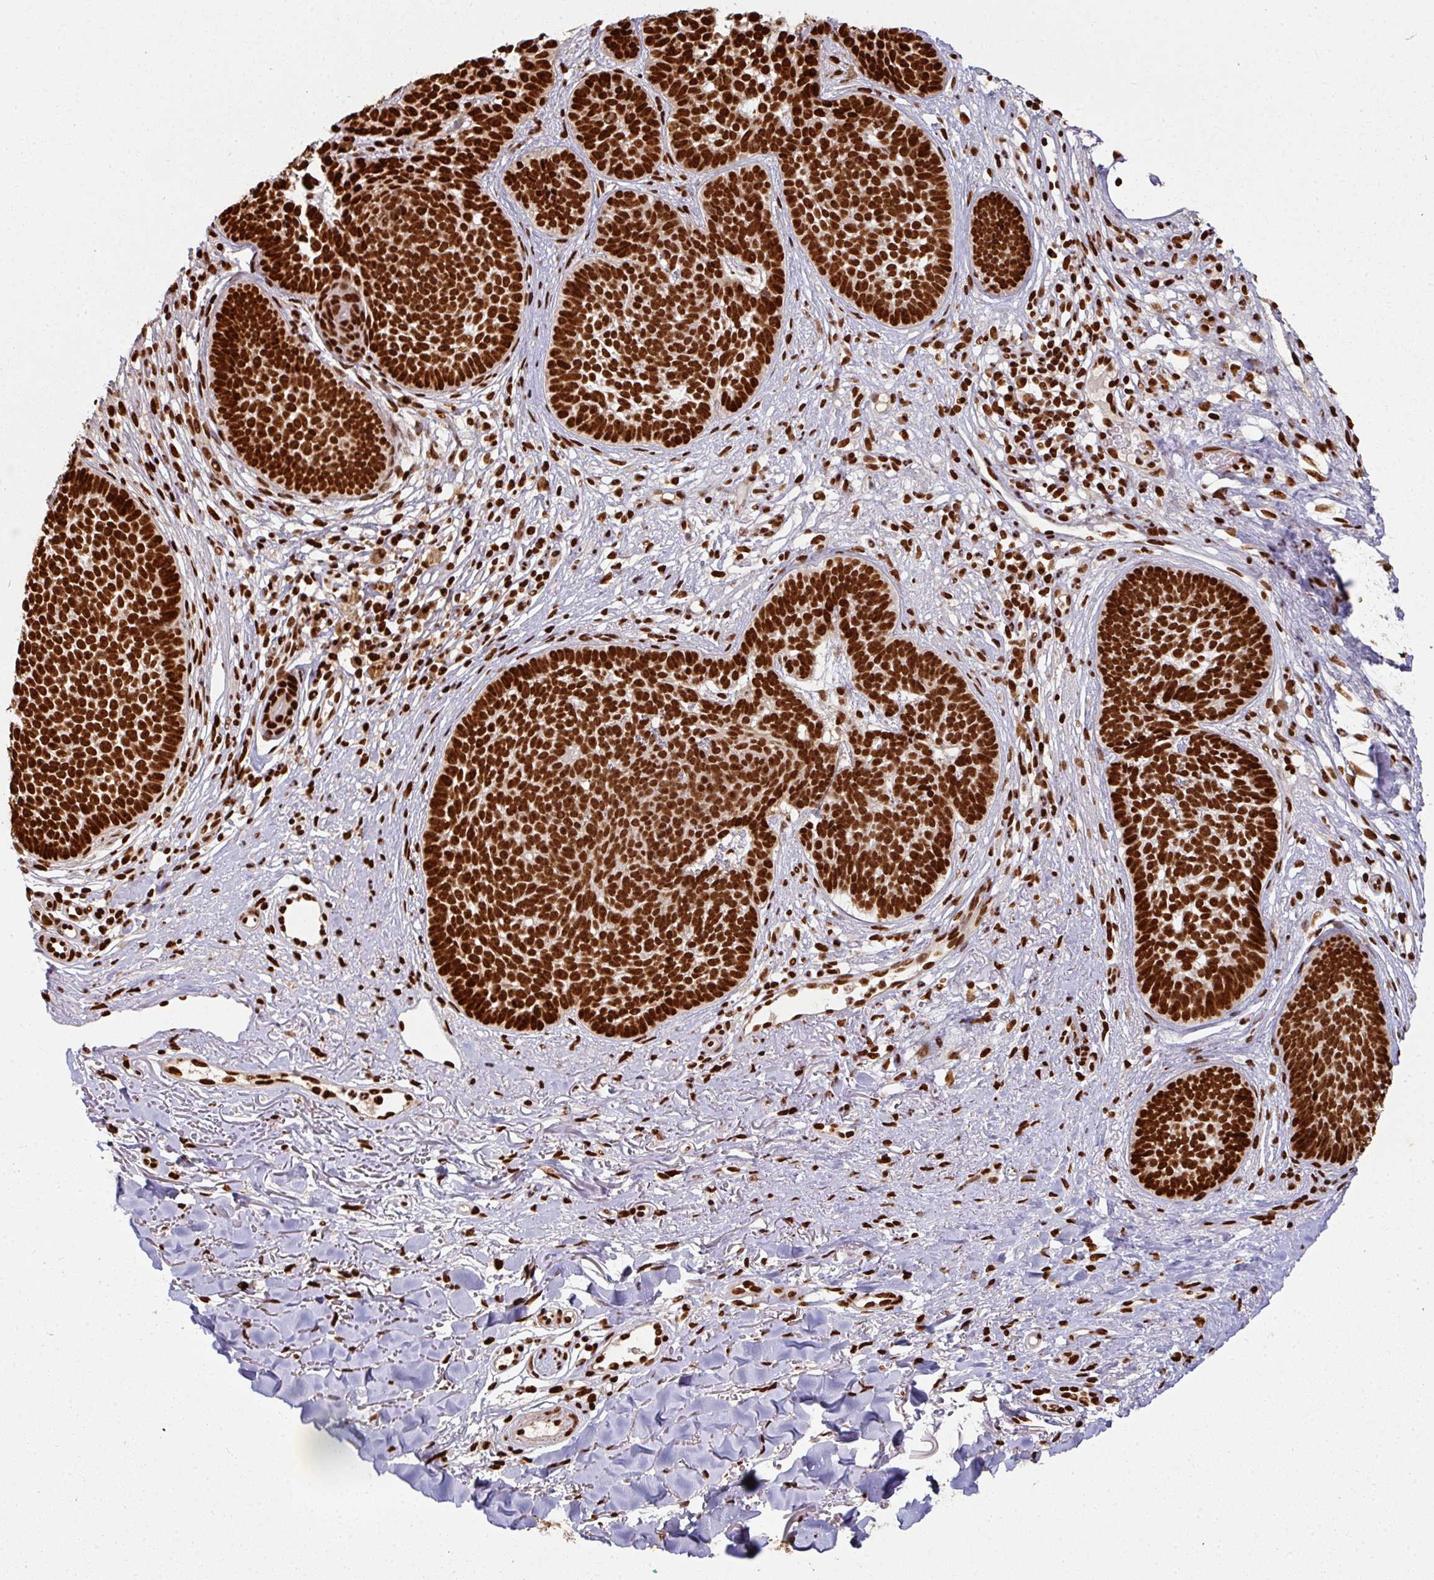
{"staining": {"intensity": "strong", "quantity": ">75%", "location": "nuclear"}, "tissue": "skin cancer", "cell_type": "Tumor cells", "image_type": "cancer", "snomed": [{"axis": "morphology", "description": "Basal cell carcinoma"}, {"axis": "topography", "description": "Skin"}, {"axis": "topography", "description": "Skin of neck"}, {"axis": "topography", "description": "Skin of shoulder"}, {"axis": "topography", "description": "Skin of back"}], "caption": "Approximately >75% of tumor cells in human skin basal cell carcinoma display strong nuclear protein expression as visualized by brown immunohistochemical staining.", "gene": "SIK3", "patient": {"sex": "male", "age": 80}}